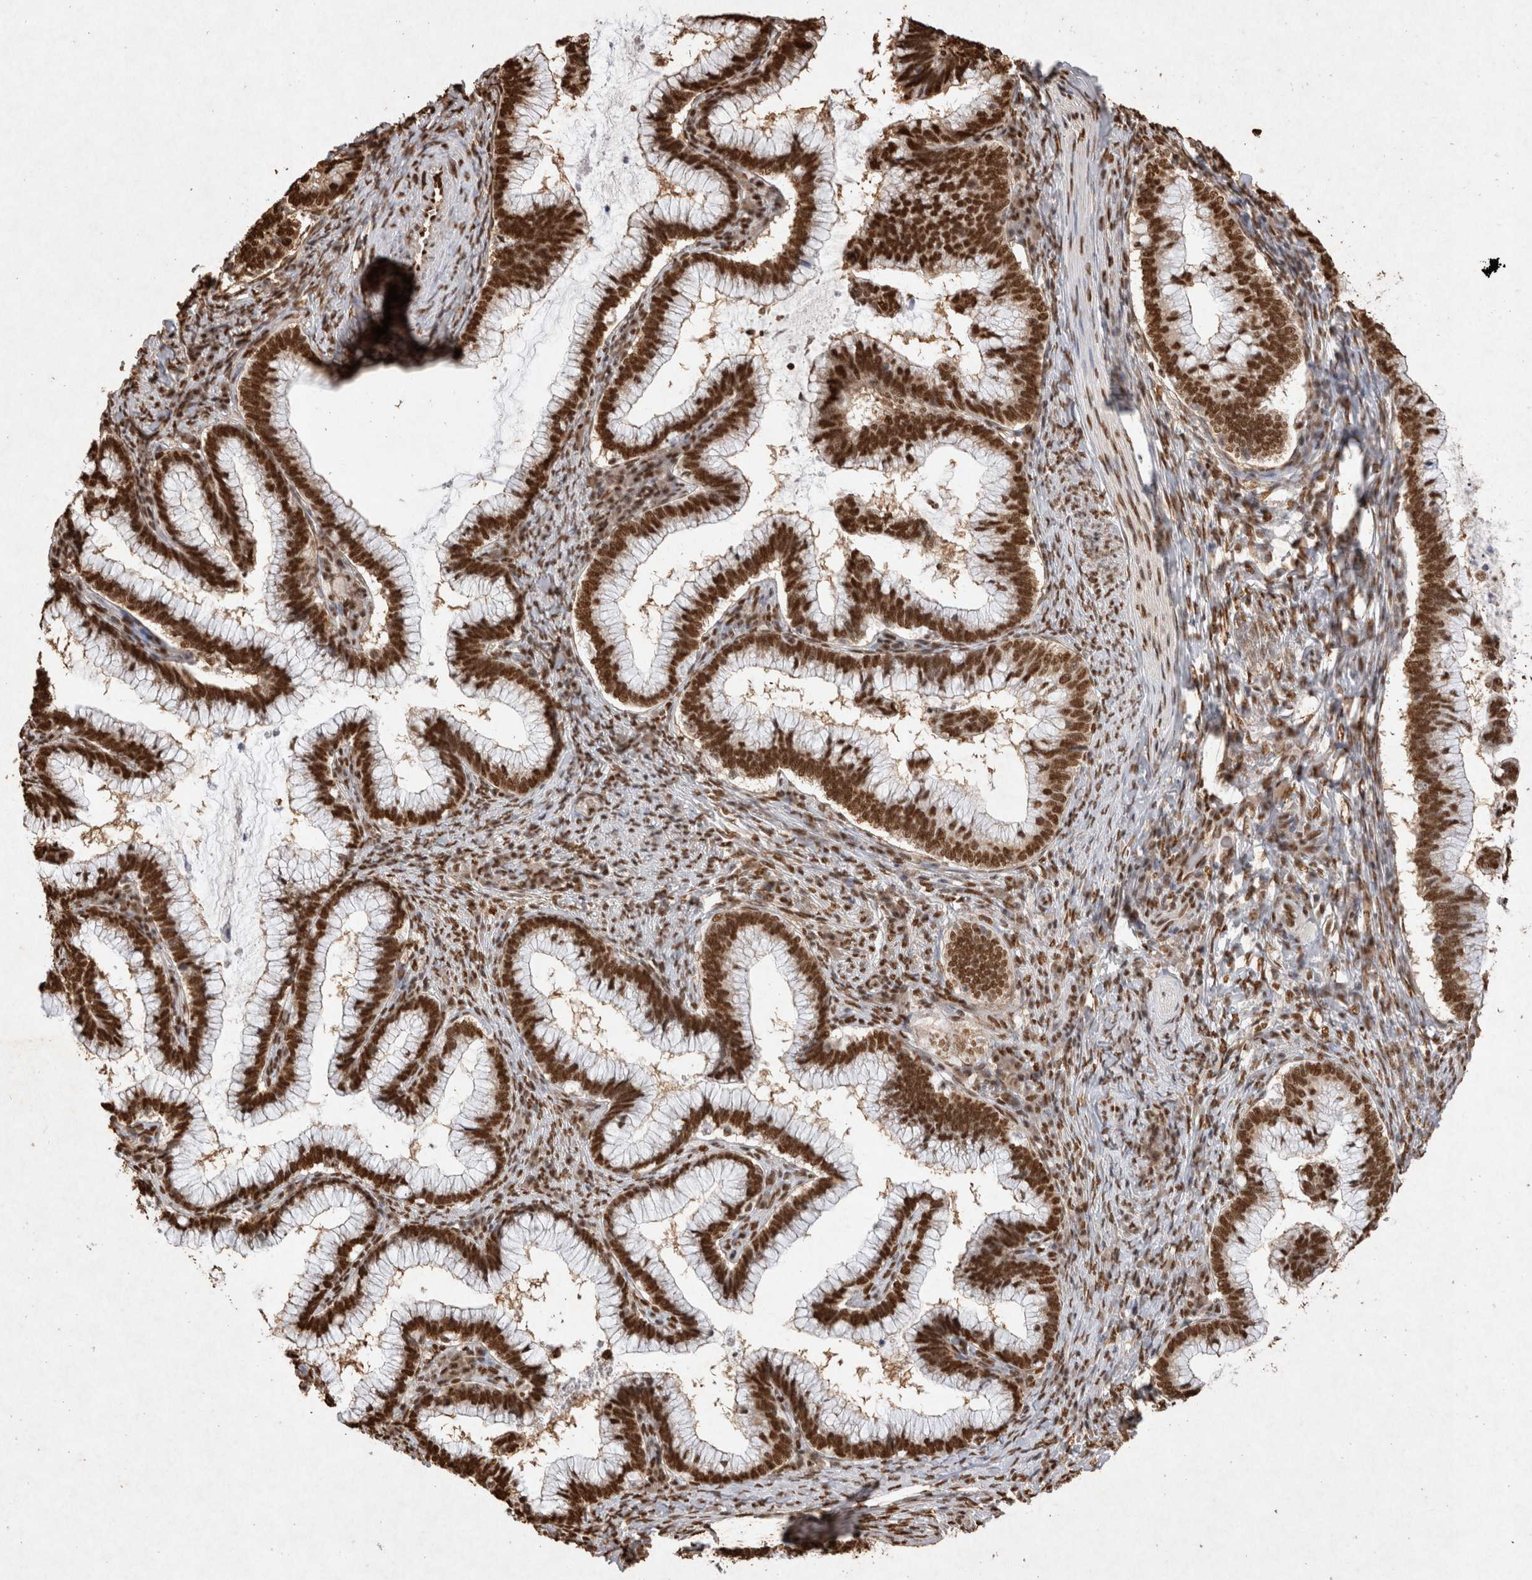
{"staining": {"intensity": "strong", "quantity": ">75%", "location": "nuclear"}, "tissue": "cervical cancer", "cell_type": "Tumor cells", "image_type": "cancer", "snomed": [{"axis": "morphology", "description": "Adenocarcinoma, NOS"}, {"axis": "topography", "description": "Cervix"}], "caption": "This is a micrograph of IHC staining of cervical cancer (adenocarcinoma), which shows strong staining in the nuclear of tumor cells.", "gene": "HDGF", "patient": {"sex": "female", "age": 36}}